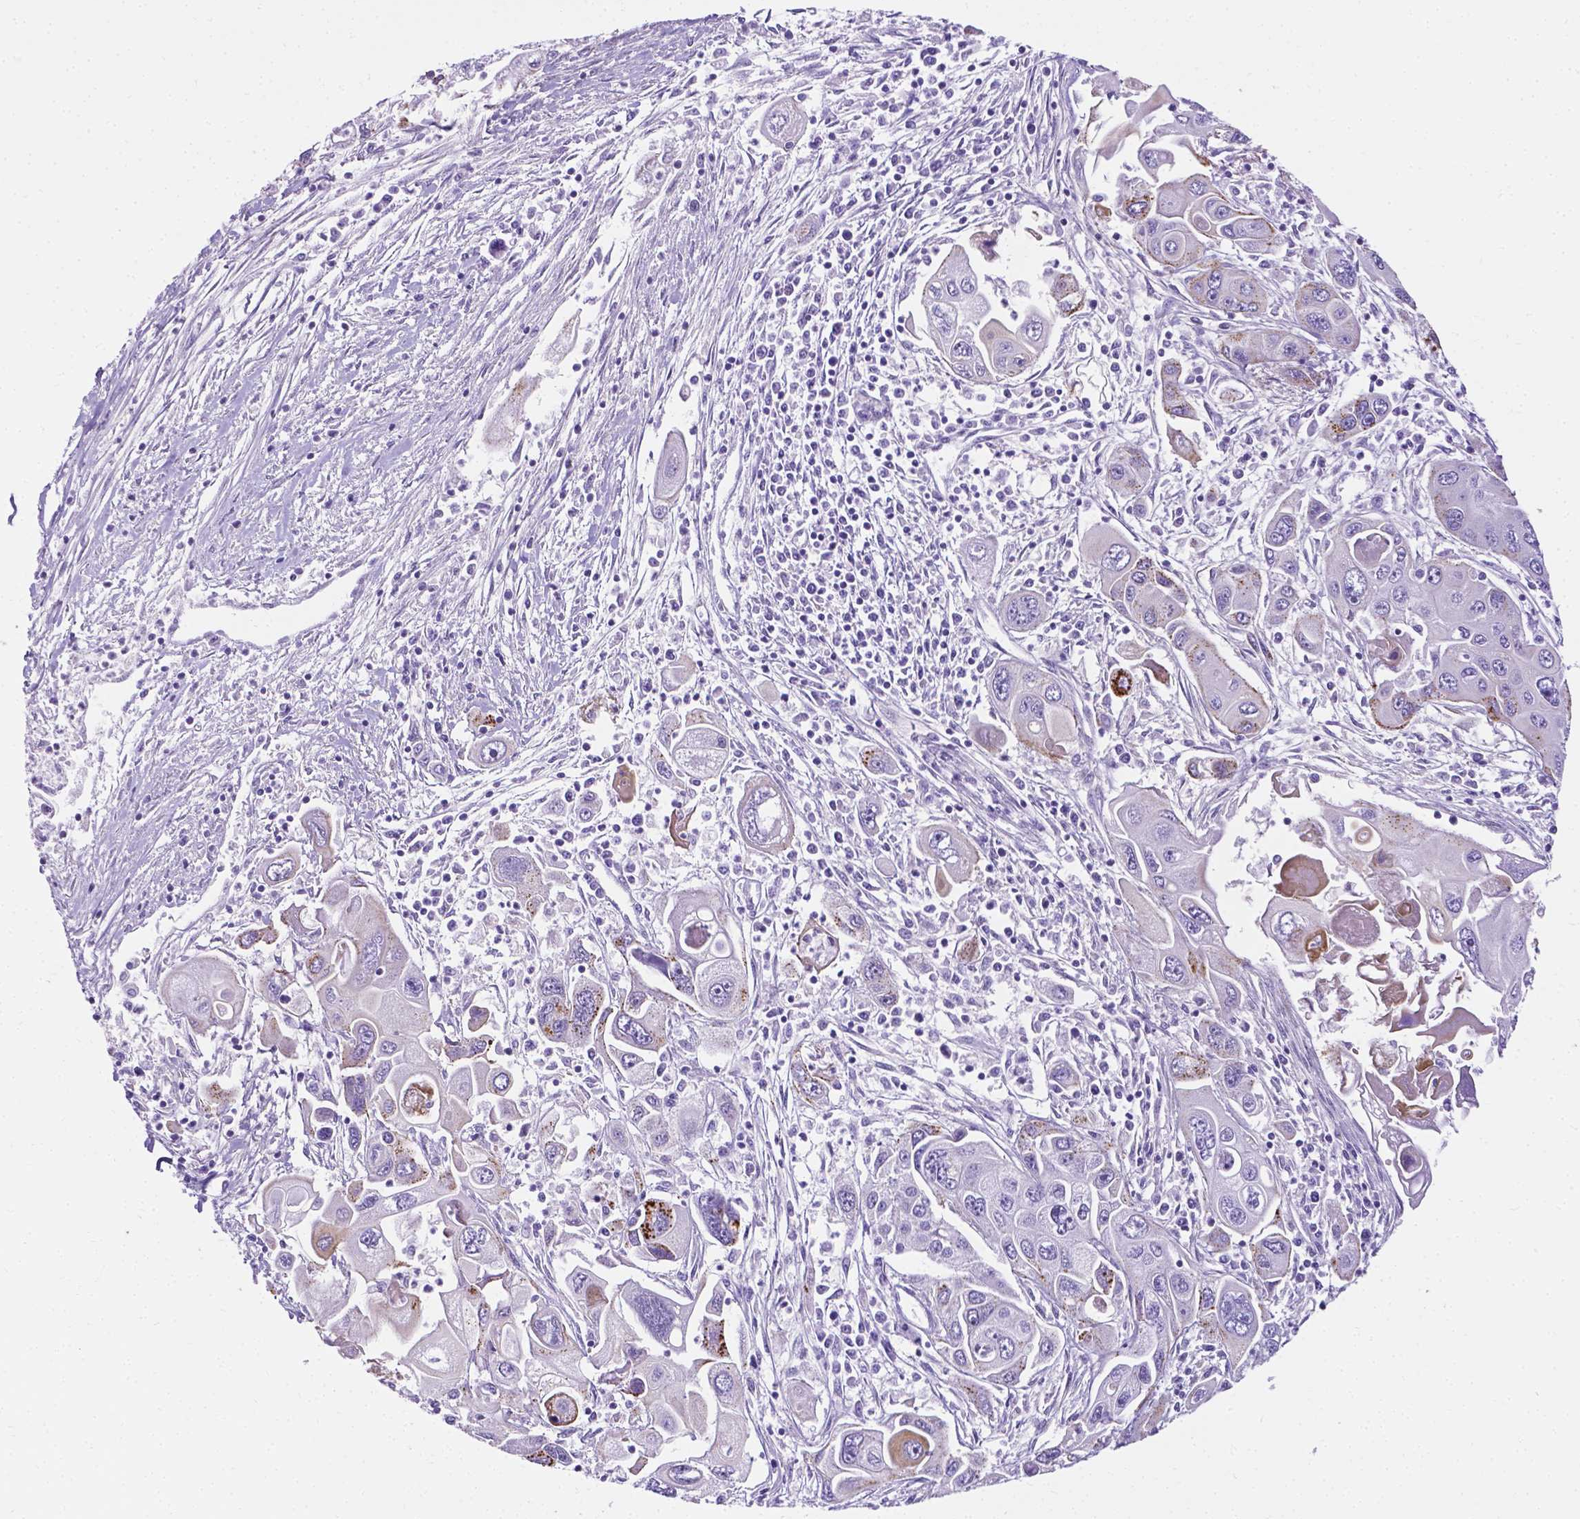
{"staining": {"intensity": "strong", "quantity": "<25%", "location": "cytoplasmic/membranous"}, "tissue": "pancreatic cancer", "cell_type": "Tumor cells", "image_type": "cancer", "snomed": [{"axis": "morphology", "description": "Adenocarcinoma, NOS"}, {"axis": "topography", "description": "Pancreas"}], "caption": "A high-resolution micrograph shows IHC staining of pancreatic cancer, which shows strong cytoplasmic/membranous positivity in about <25% of tumor cells.", "gene": "APOE", "patient": {"sex": "male", "age": 70}}